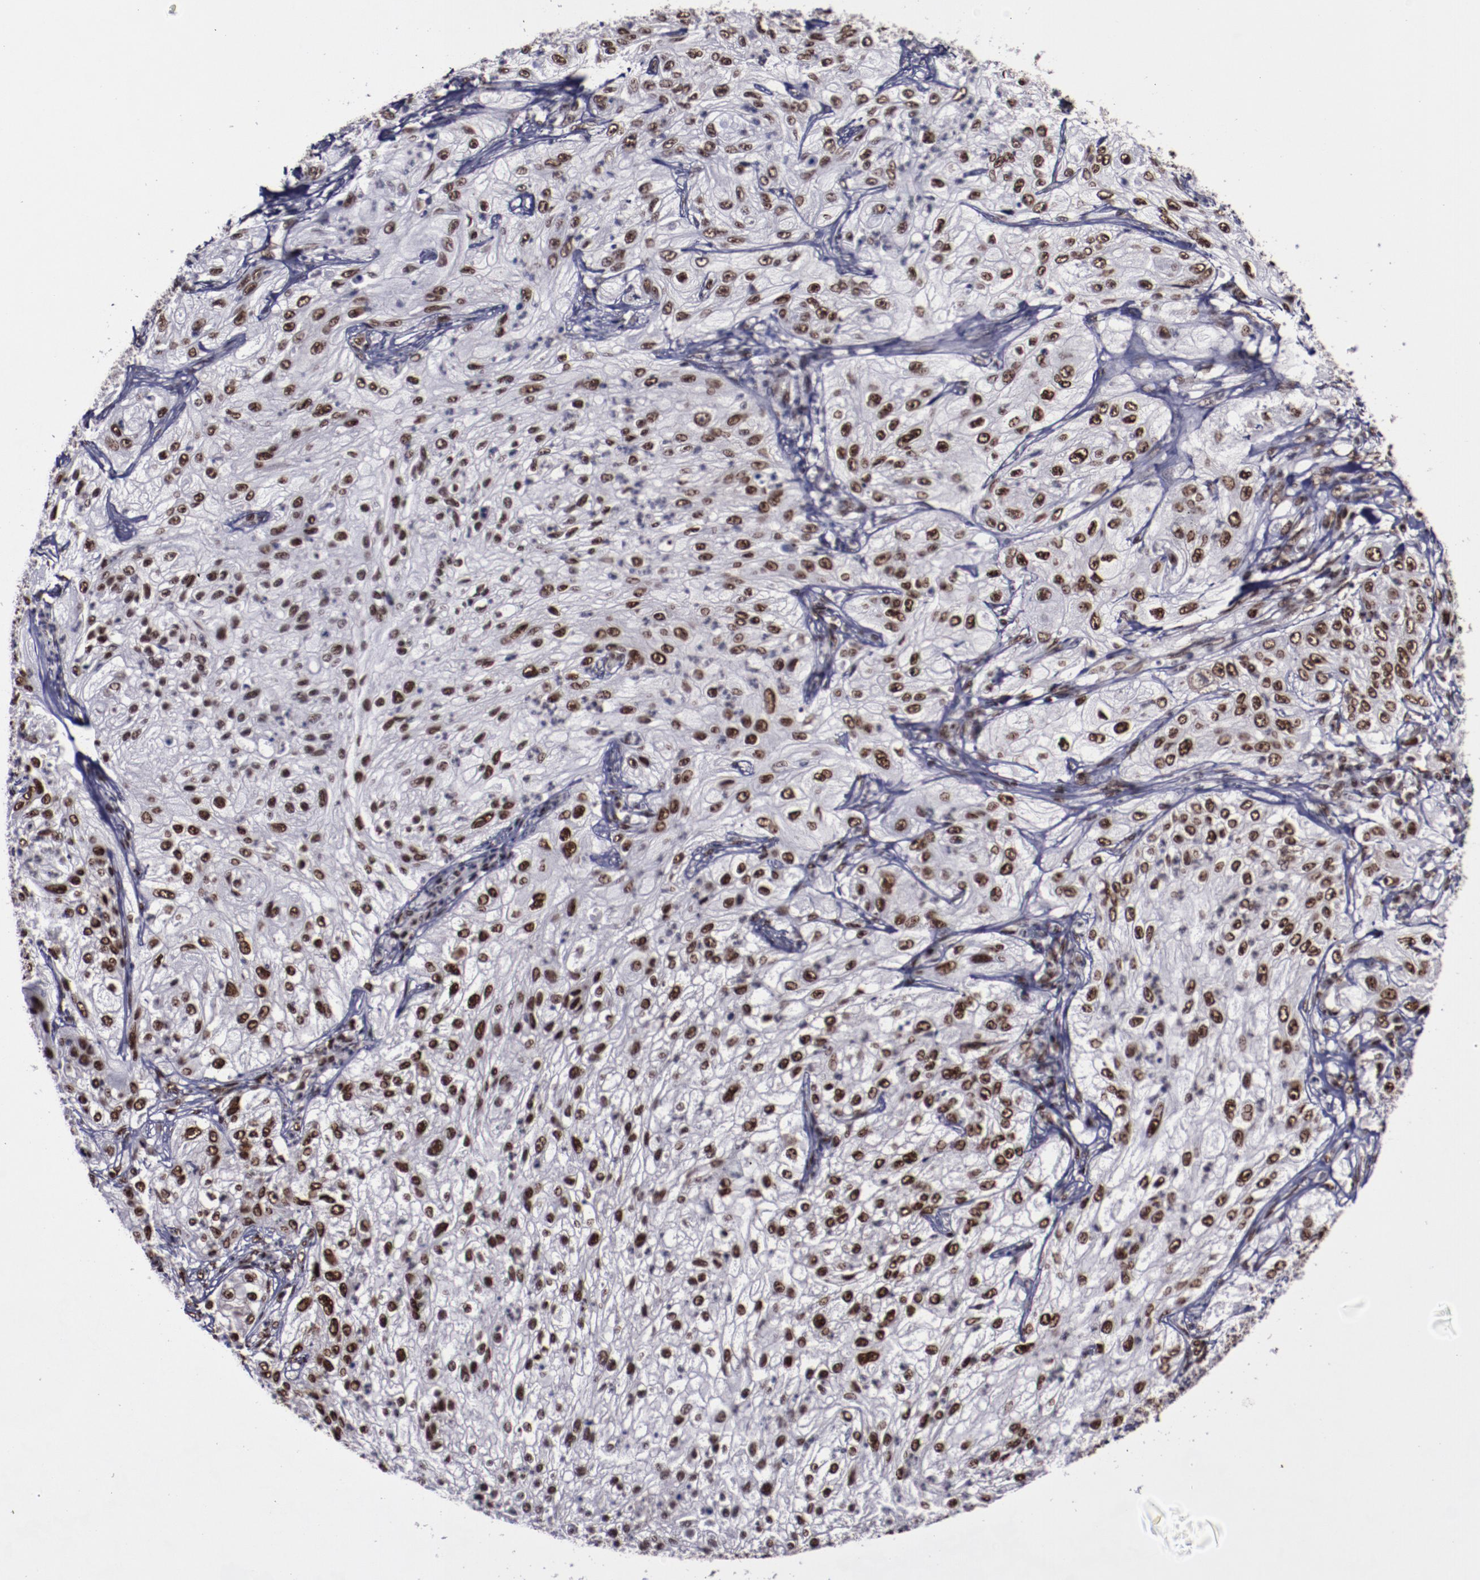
{"staining": {"intensity": "strong", "quantity": ">75%", "location": "nuclear"}, "tissue": "lung cancer", "cell_type": "Tumor cells", "image_type": "cancer", "snomed": [{"axis": "morphology", "description": "Inflammation, NOS"}, {"axis": "morphology", "description": "Squamous cell carcinoma, NOS"}, {"axis": "topography", "description": "Lymph node"}, {"axis": "topography", "description": "Soft tissue"}, {"axis": "topography", "description": "Lung"}], "caption": "A photomicrograph of lung cancer stained for a protein displays strong nuclear brown staining in tumor cells. The staining was performed using DAB to visualize the protein expression in brown, while the nuclei were stained in blue with hematoxylin (Magnification: 20x).", "gene": "ERH", "patient": {"sex": "male", "age": 66}}